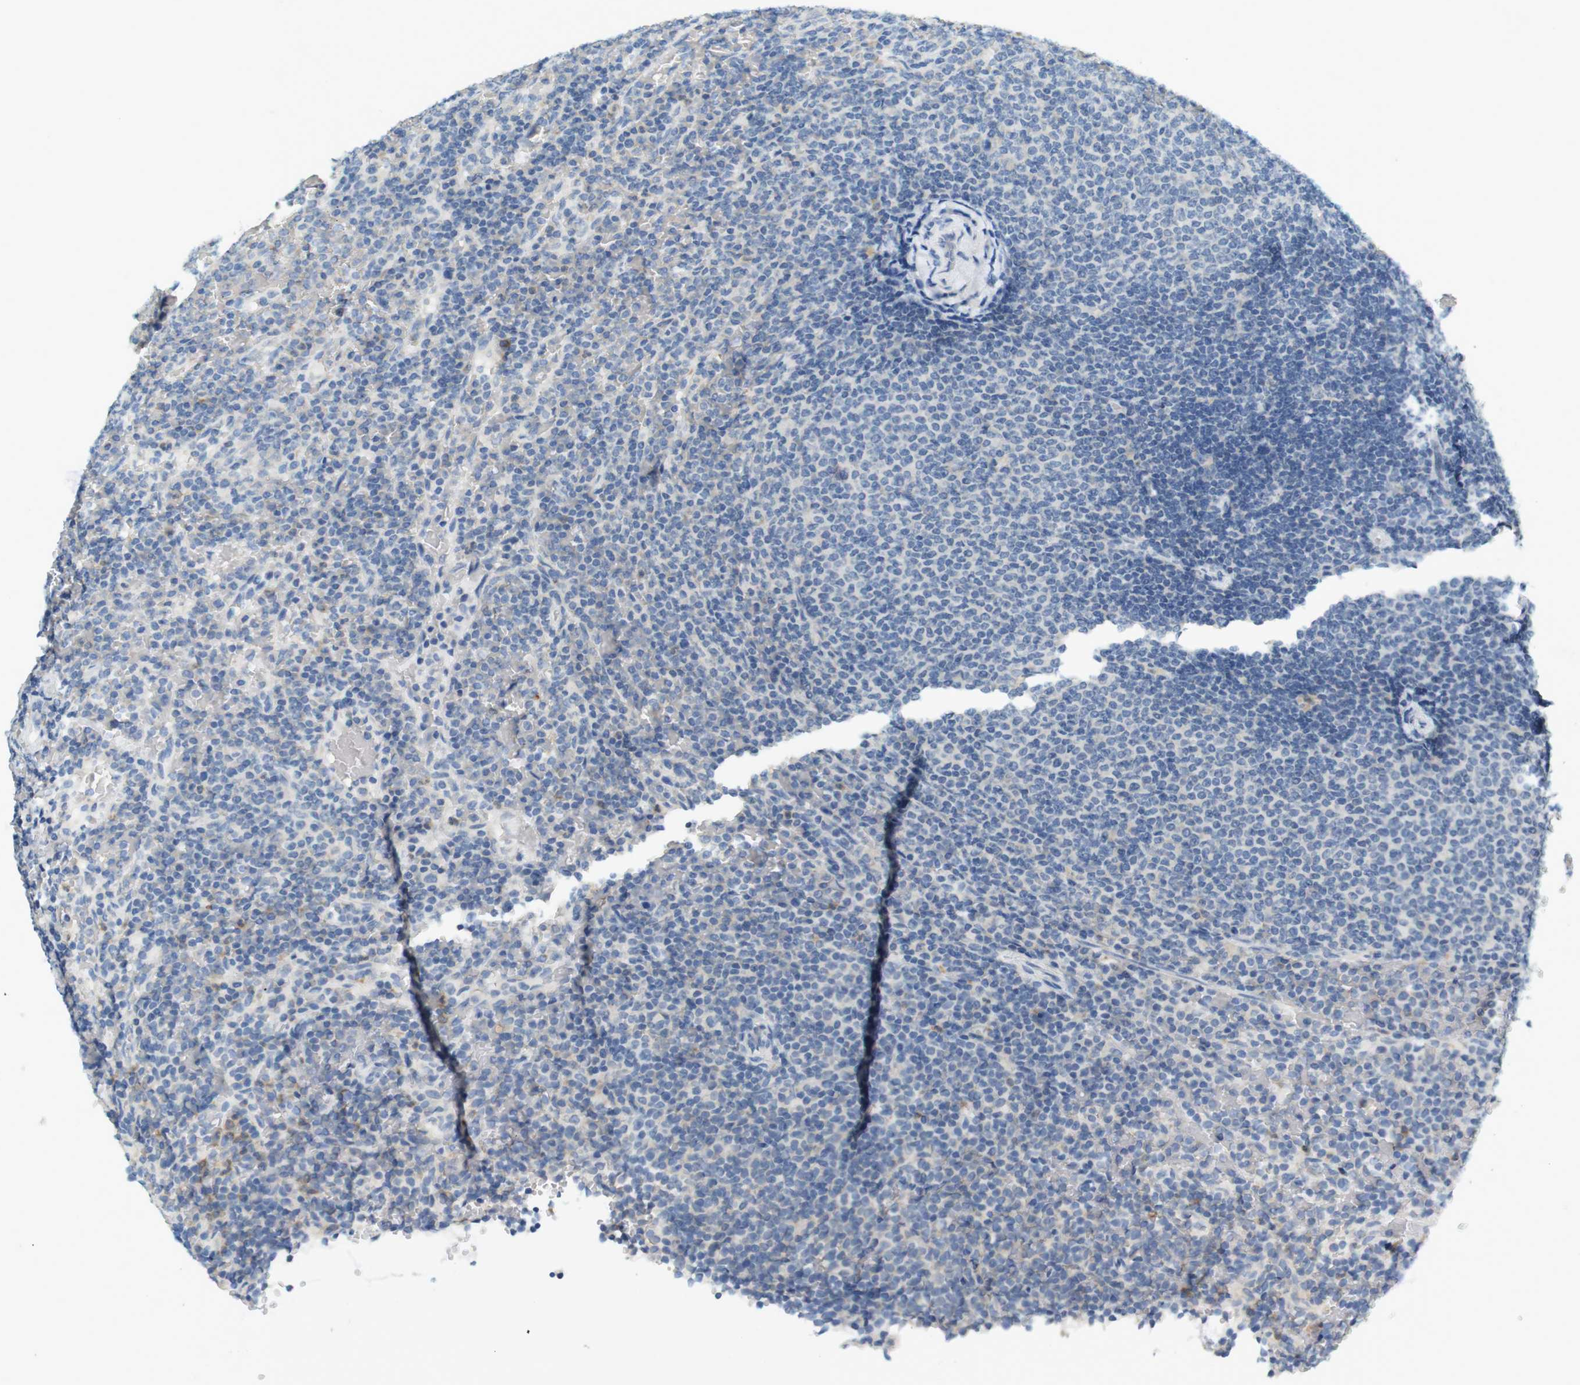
{"staining": {"intensity": "negative", "quantity": "none", "location": "none"}, "tissue": "lymphoma", "cell_type": "Tumor cells", "image_type": "cancer", "snomed": [{"axis": "morphology", "description": "Malignant lymphoma, non-Hodgkin's type, Low grade"}, {"axis": "topography", "description": "Spleen"}], "caption": "Immunohistochemistry of human lymphoma displays no staining in tumor cells.", "gene": "LRRK2", "patient": {"sex": "female", "age": 77}}